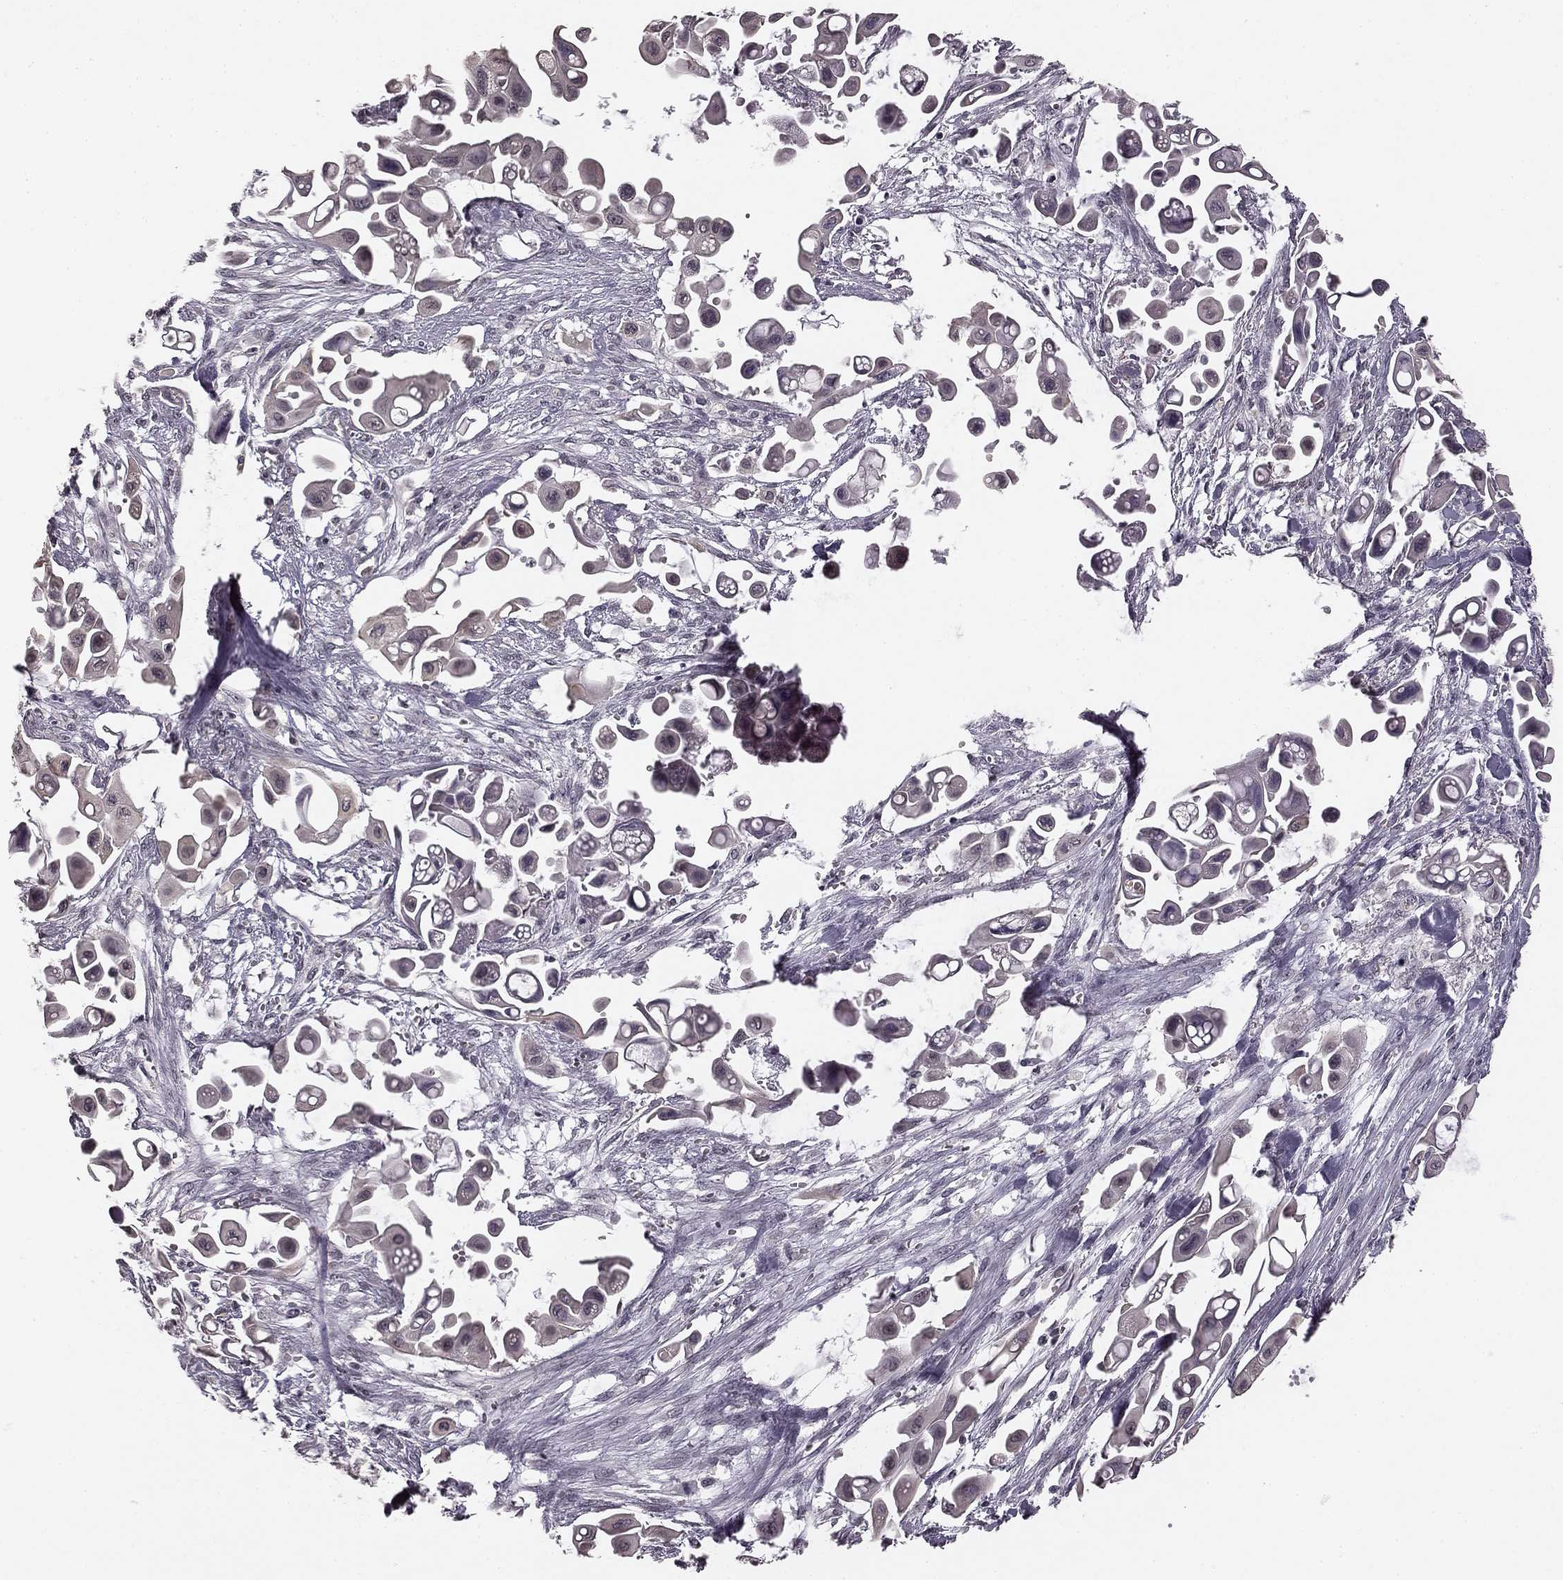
{"staining": {"intensity": "negative", "quantity": "none", "location": "none"}, "tissue": "pancreatic cancer", "cell_type": "Tumor cells", "image_type": "cancer", "snomed": [{"axis": "morphology", "description": "Adenocarcinoma, NOS"}, {"axis": "topography", "description": "Pancreas"}], "caption": "Tumor cells are negative for brown protein staining in pancreatic adenocarcinoma.", "gene": "HCN4", "patient": {"sex": "male", "age": 50}}